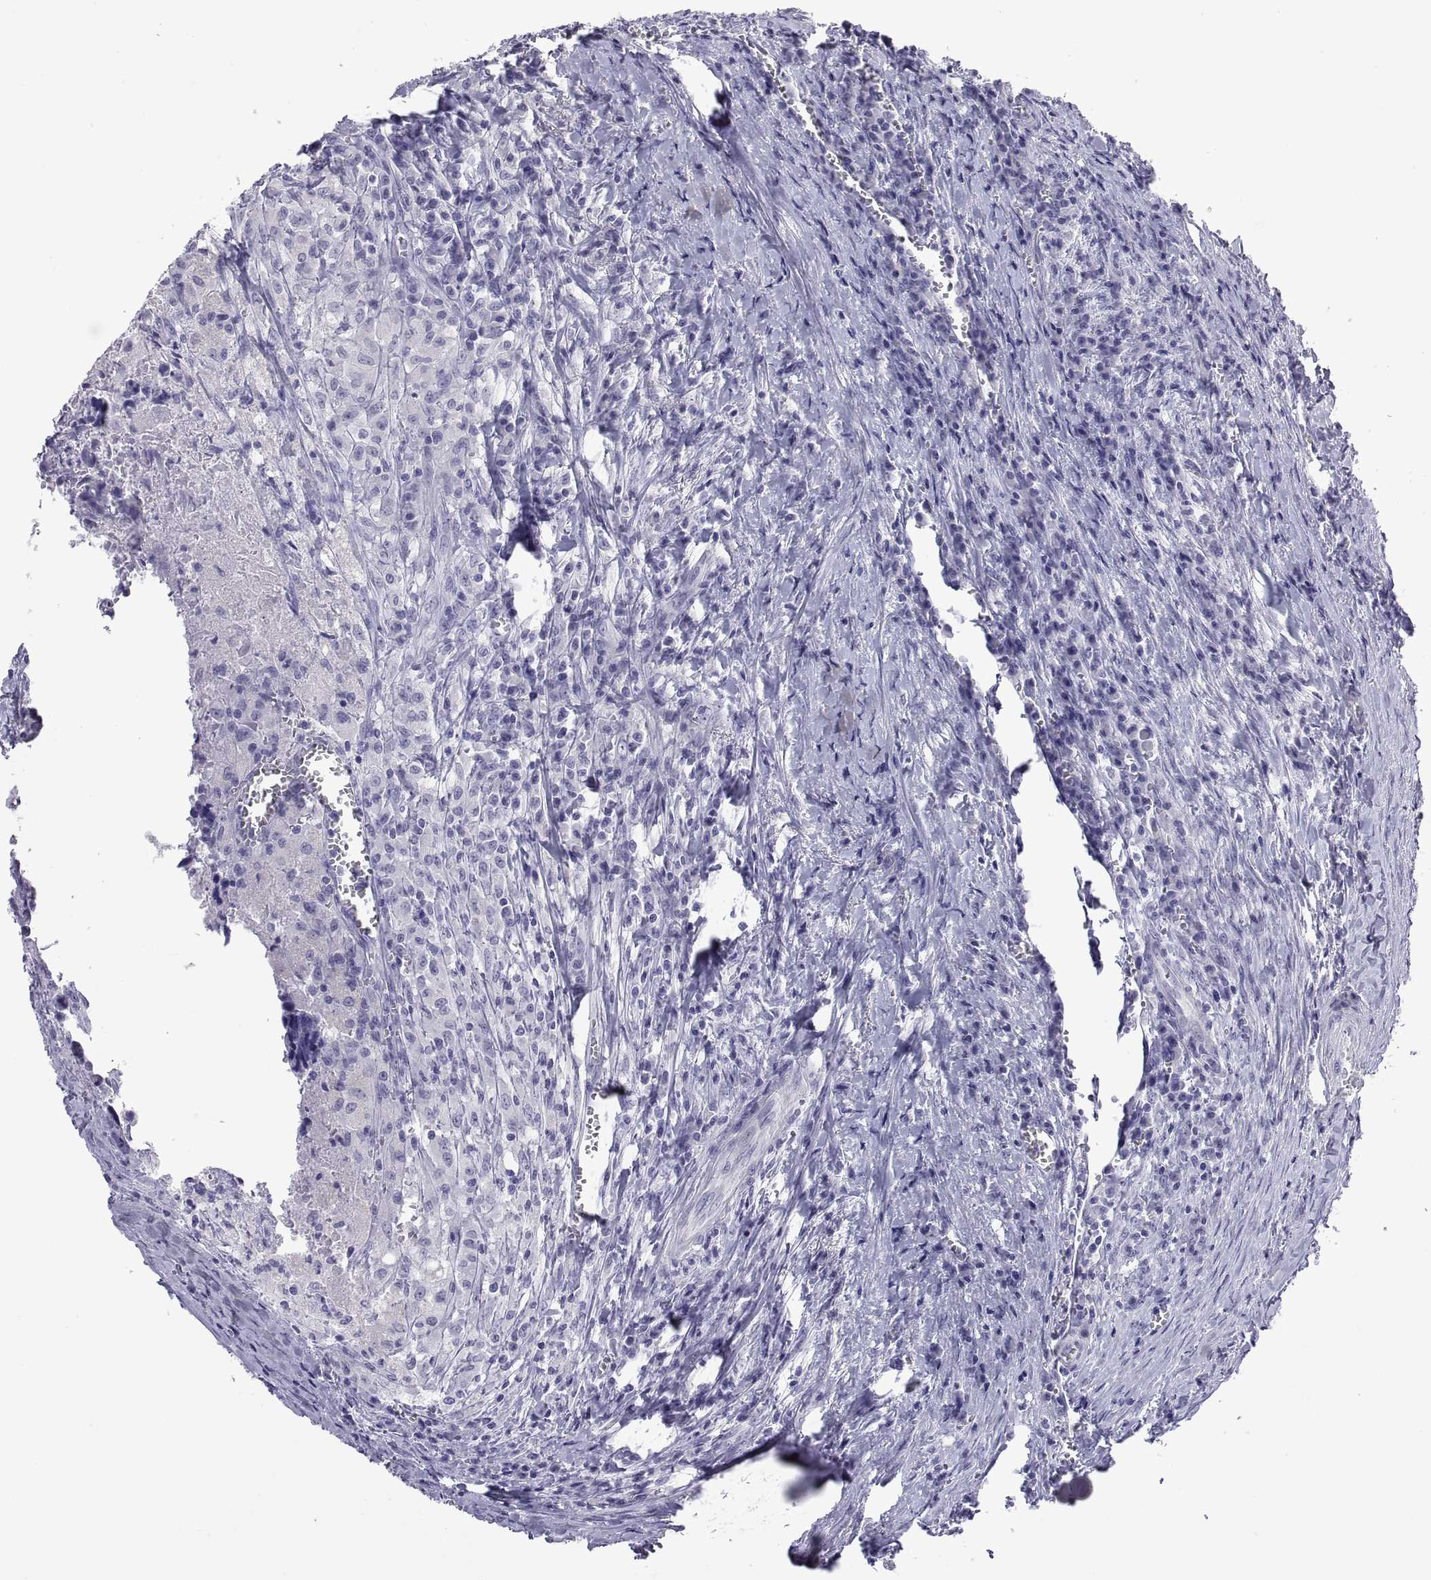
{"staining": {"intensity": "negative", "quantity": "none", "location": "none"}, "tissue": "colorectal cancer", "cell_type": "Tumor cells", "image_type": "cancer", "snomed": [{"axis": "morphology", "description": "Adenocarcinoma, NOS"}, {"axis": "topography", "description": "Colon"}], "caption": "Tumor cells show no significant protein staining in colorectal cancer.", "gene": "VSX2", "patient": {"sex": "female", "age": 82}}